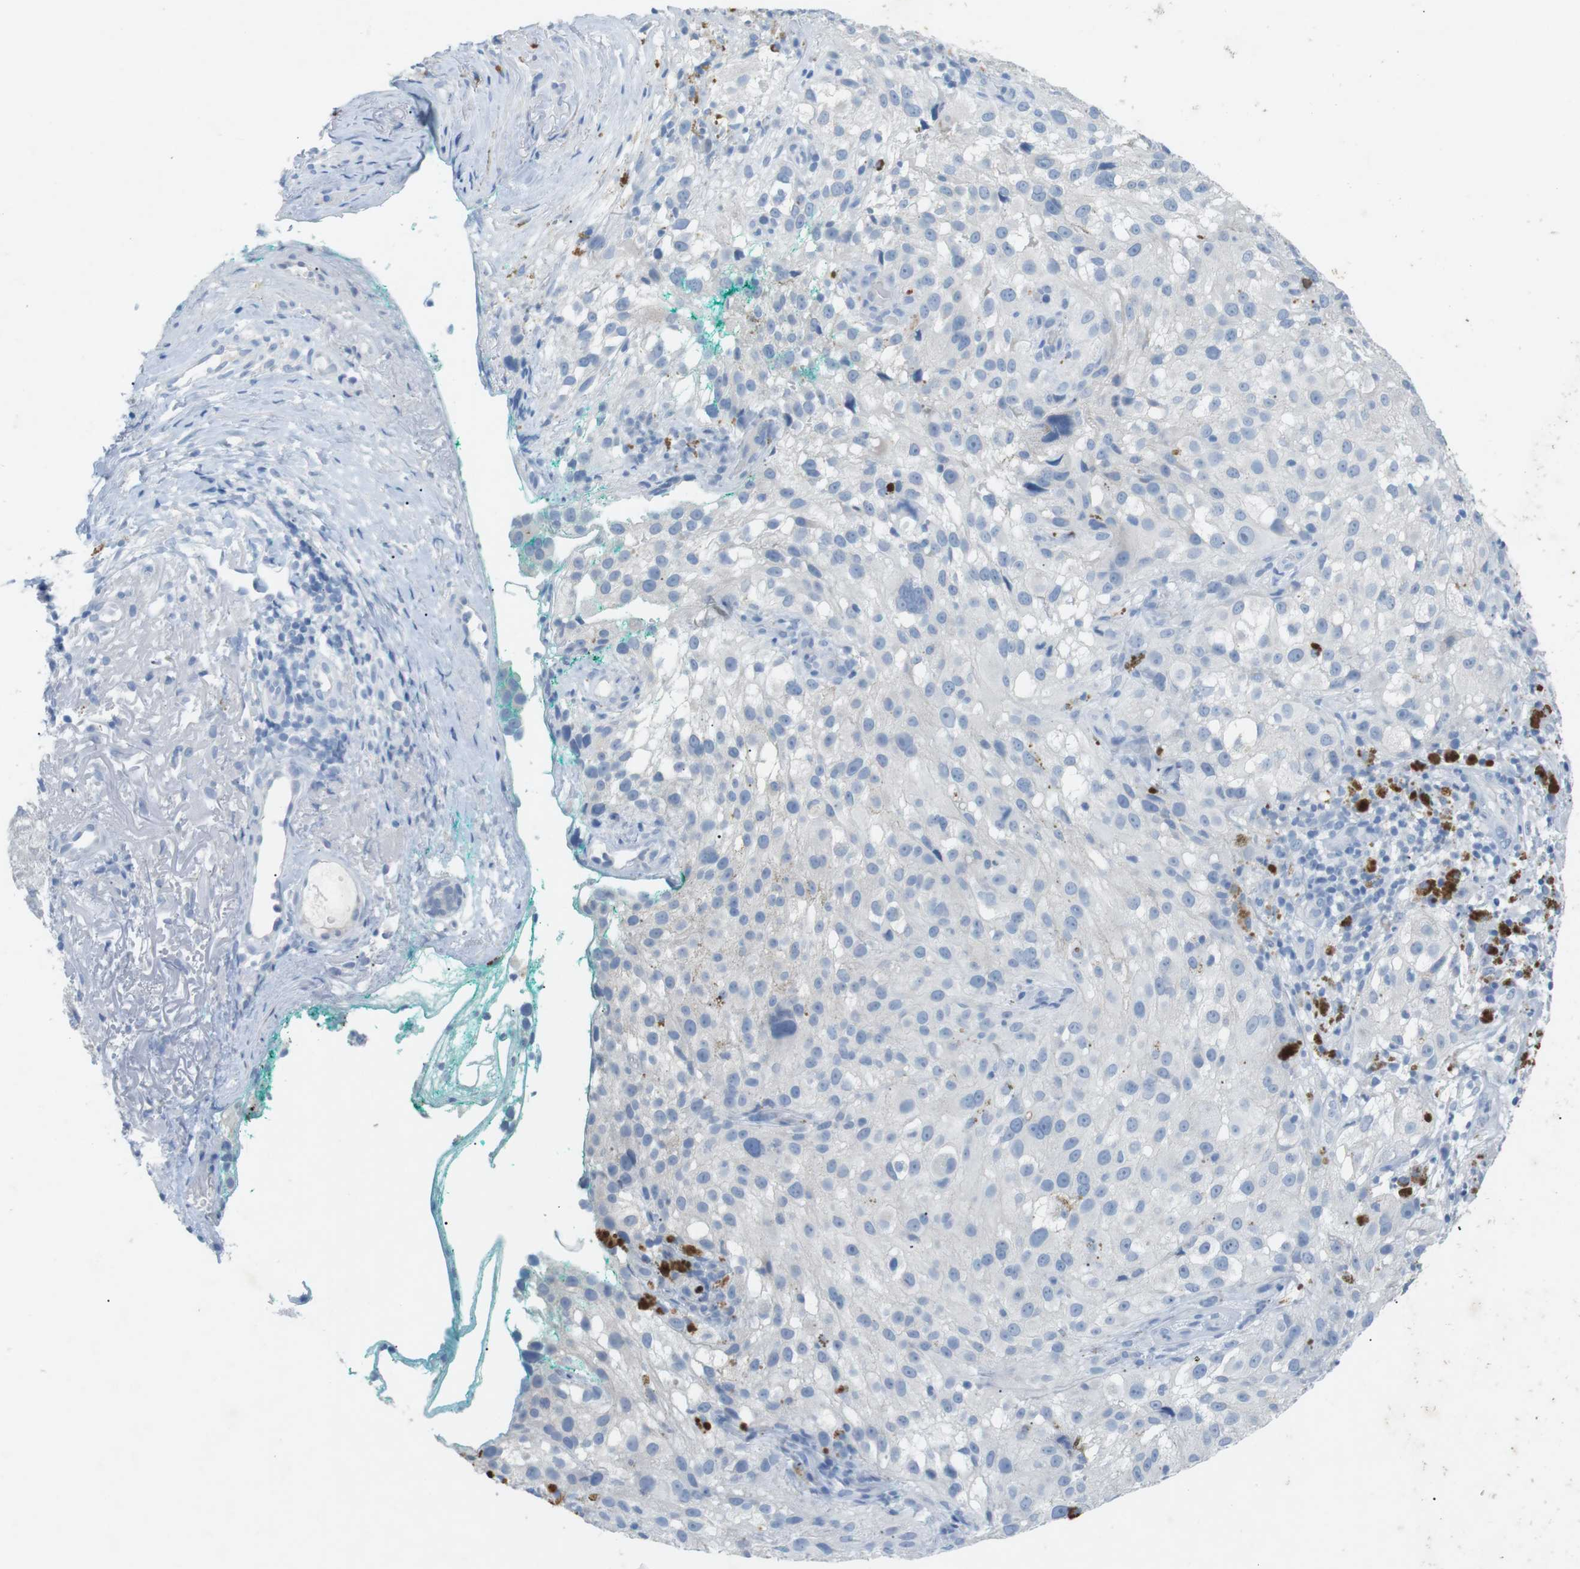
{"staining": {"intensity": "negative", "quantity": "none", "location": "none"}, "tissue": "melanoma", "cell_type": "Tumor cells", "image_type": "cancer", "snomed": [{"axis": "morphology", "description": "Necrosis, NOS"}, {"axis": "morphology", "description": "Malignant melanoma, NOS"}, {"axis": "topography", "description": "Skin"}], "caption": "Human malignant melanoma stained for a protein using immunohistochemistry shows no positivity in tumor cells.", "gene": "SALL4", "patient": {"sex": "female", "age": 87}}